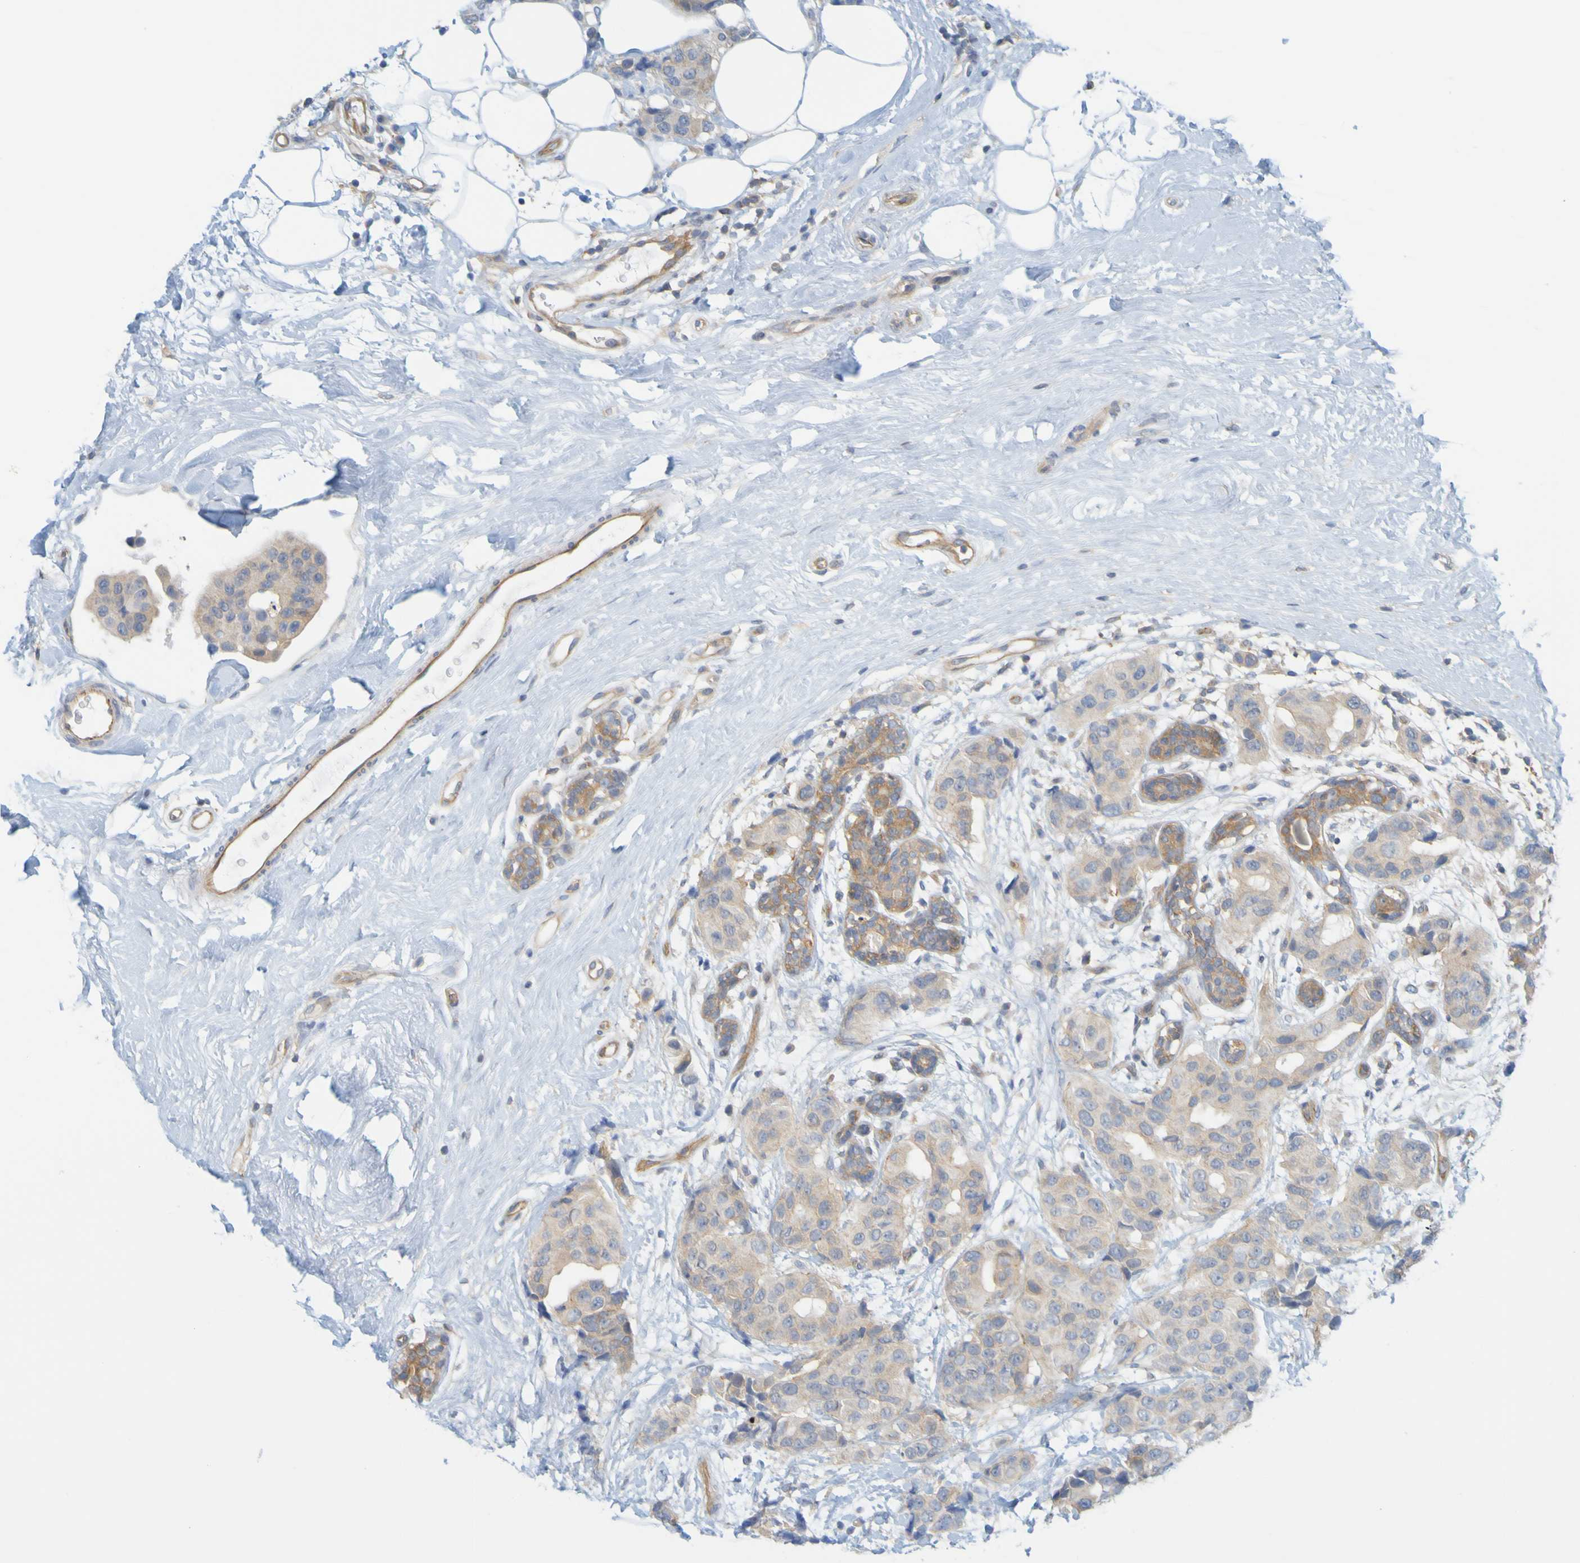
{"staining": {"intensity": "weak", "quantity": ">75%", "location": "cytoplasmic/membranous"}, "tissue": "breast cancer", "cell_type": "Tumor cells", "image_type": "cancer", "snomed": [{"axis": "morphology", "description": "Normal tissue, NOS"}, {"axis": "morphology", "description": "Duct carcinoma"}, {"axis": "topography", "description": "Breast"}], "caption": "Brown immunohistochemical staining in human breast infiltrating ductal carcinoma displays weak cytoplasmic/membranous staining in about >75% of tumor cells.", "gene": "APPL1", "patient": {"sex": "female", "age": 39}}